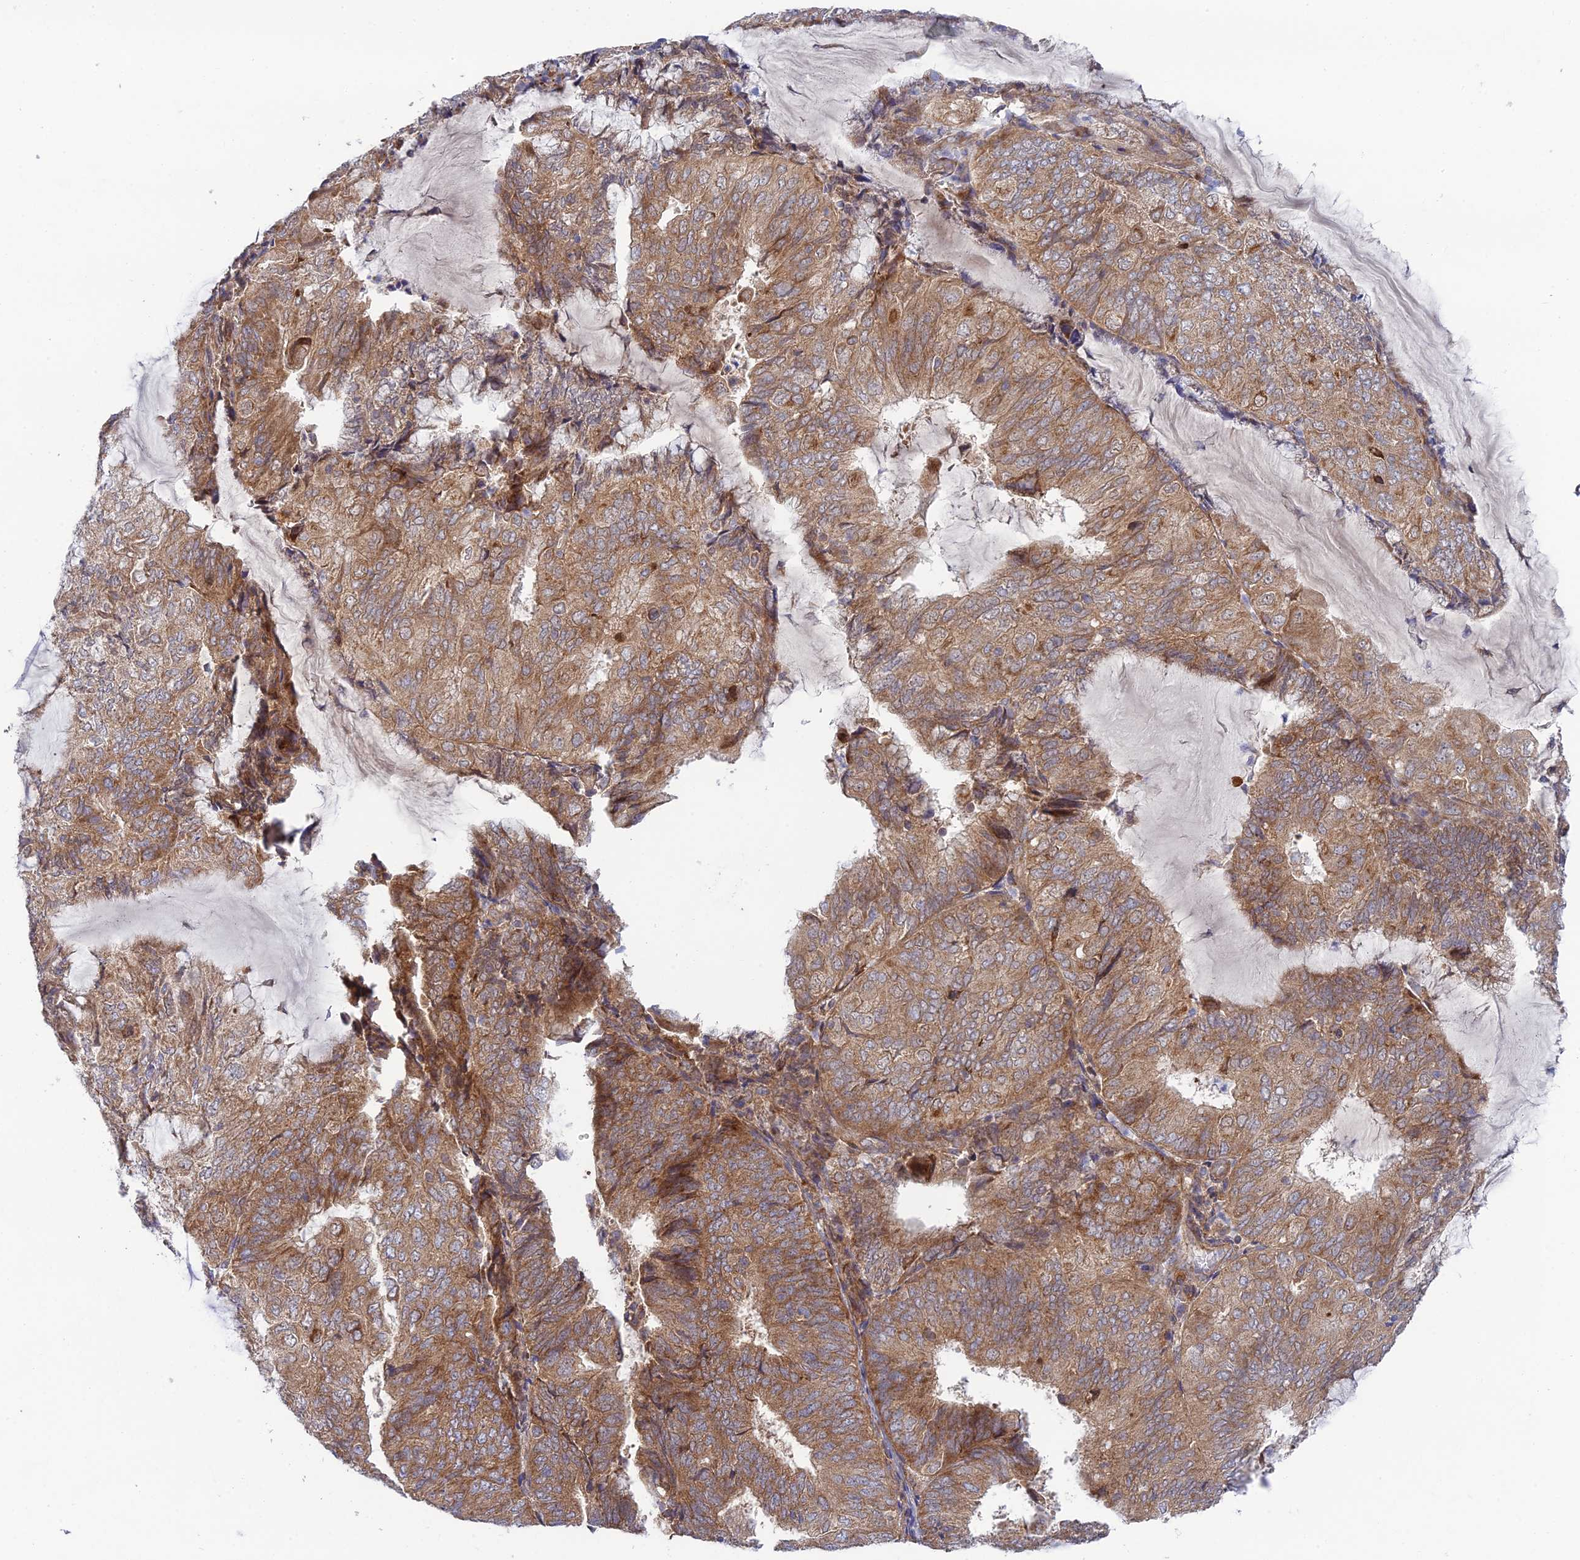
{"staining": {"intensity": "moderate", "quantity": ">75%", "location": "cytoplasmic/membranous"}, "tissue": "endometrial cancer", "cell_type": "Tumor cells", "image_type": "cancer", "snomed": [{"axis": "morphology", "description": "Adenocarcinoma, NOS"}, {"axis": "topography", "description": "Endometrium"}], "caption": "Immunohistochemical staining of human endometrial adenocarcinoma shows moderate cytoplasmic/membranous protein positivity in about >75% of tumor cells.", "gene": "INCA1", "patient": {"sex": "female", "age": 81}}